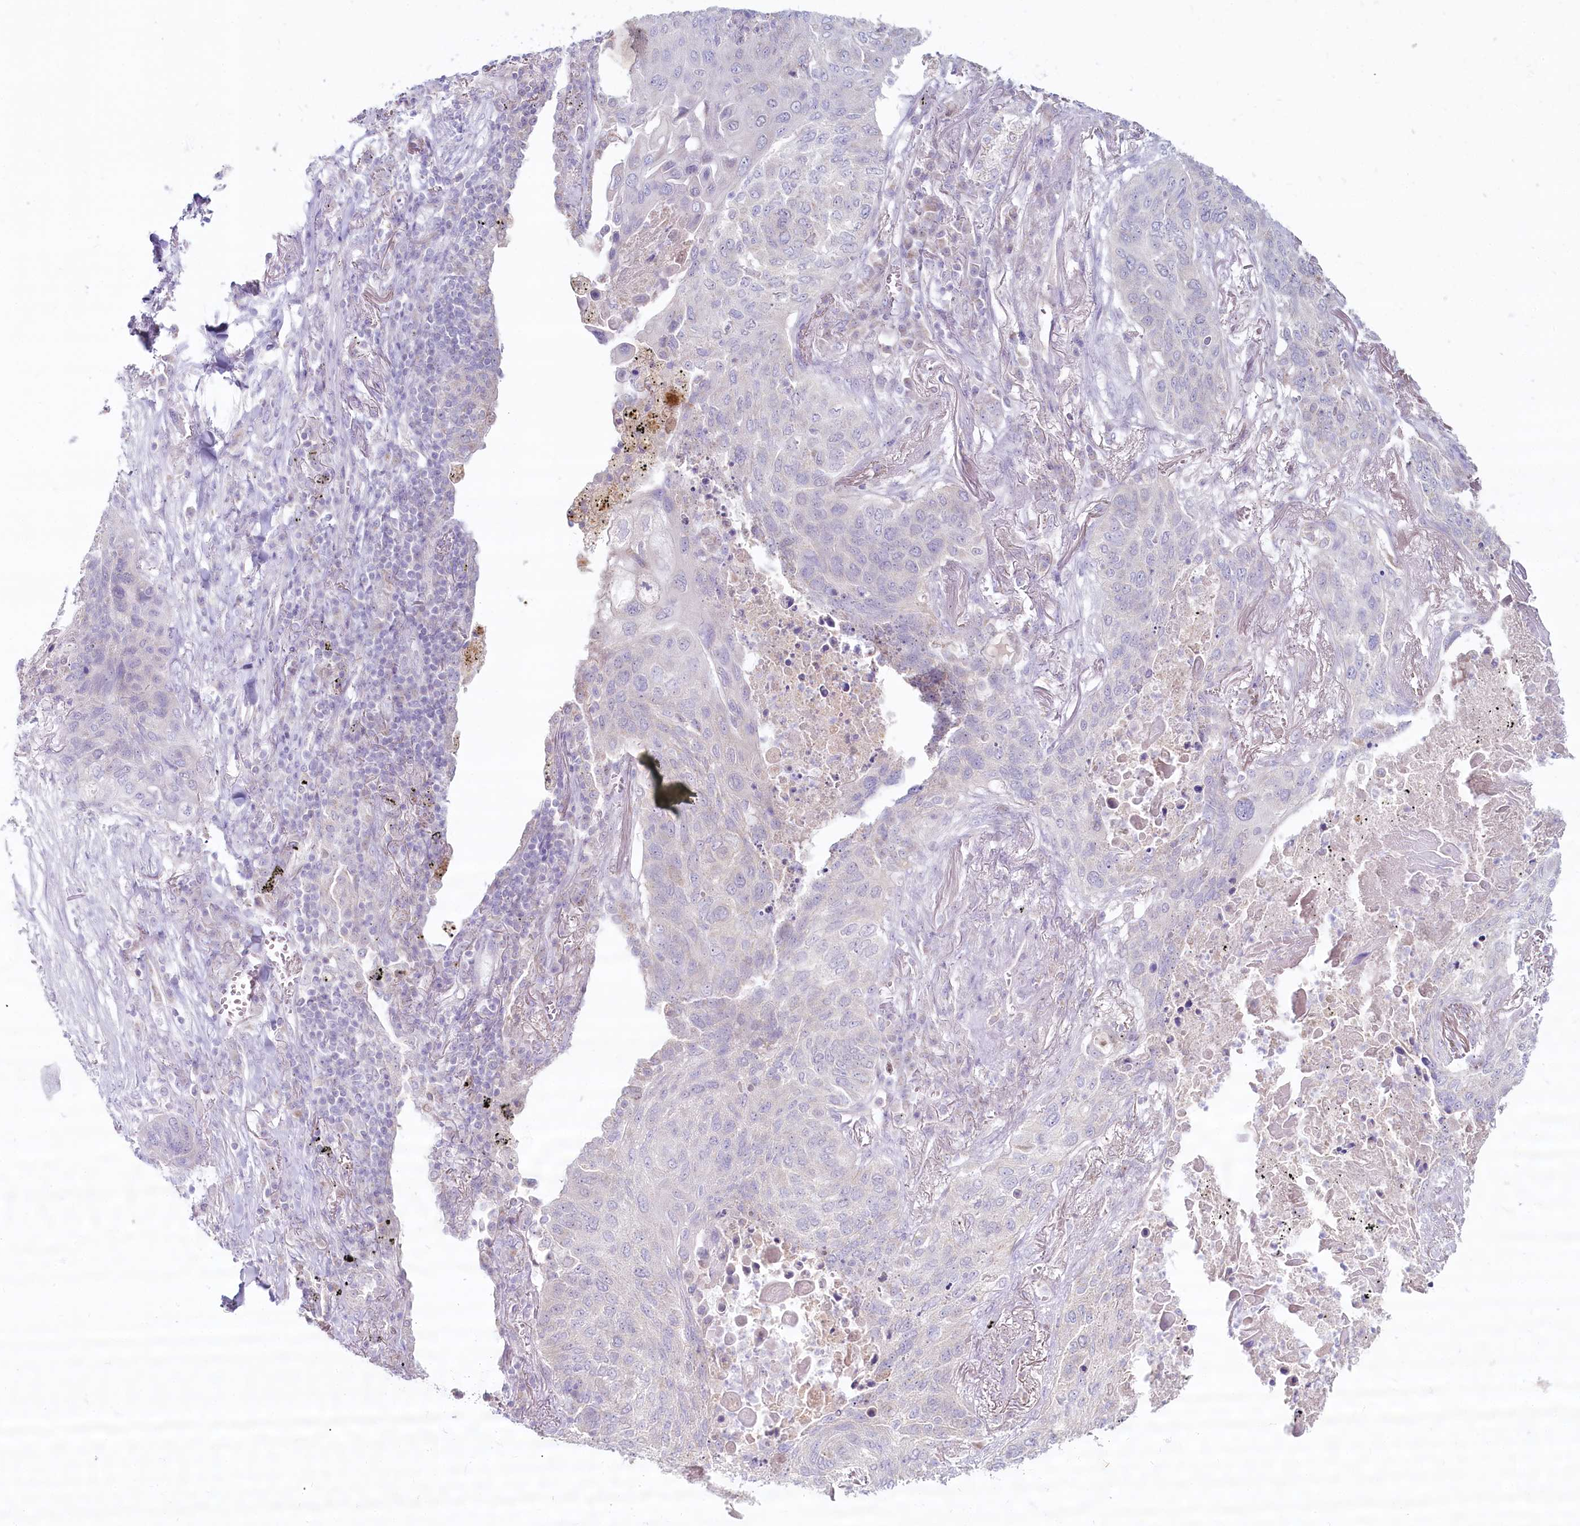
{"staining": {"intensity": "negative", "quantity": "none", "location": "none"}, "tissue": "lung cancer", "cell_type": "Tumor cells", "image_type": "cancer", "snomed": [{"axis": "morphology", "description": "Squamous cell carcinoma, NOS"}, {"axis": "topography", "description": "Lung"}], "caption": "A high-resolution micrograph shows IHC staining of lung squamous cell carcinoma, which exhibits no significant positivity in tumor cells.", "gene": "PSAPL1", "patient": {"sex": "female", "age": 63}}